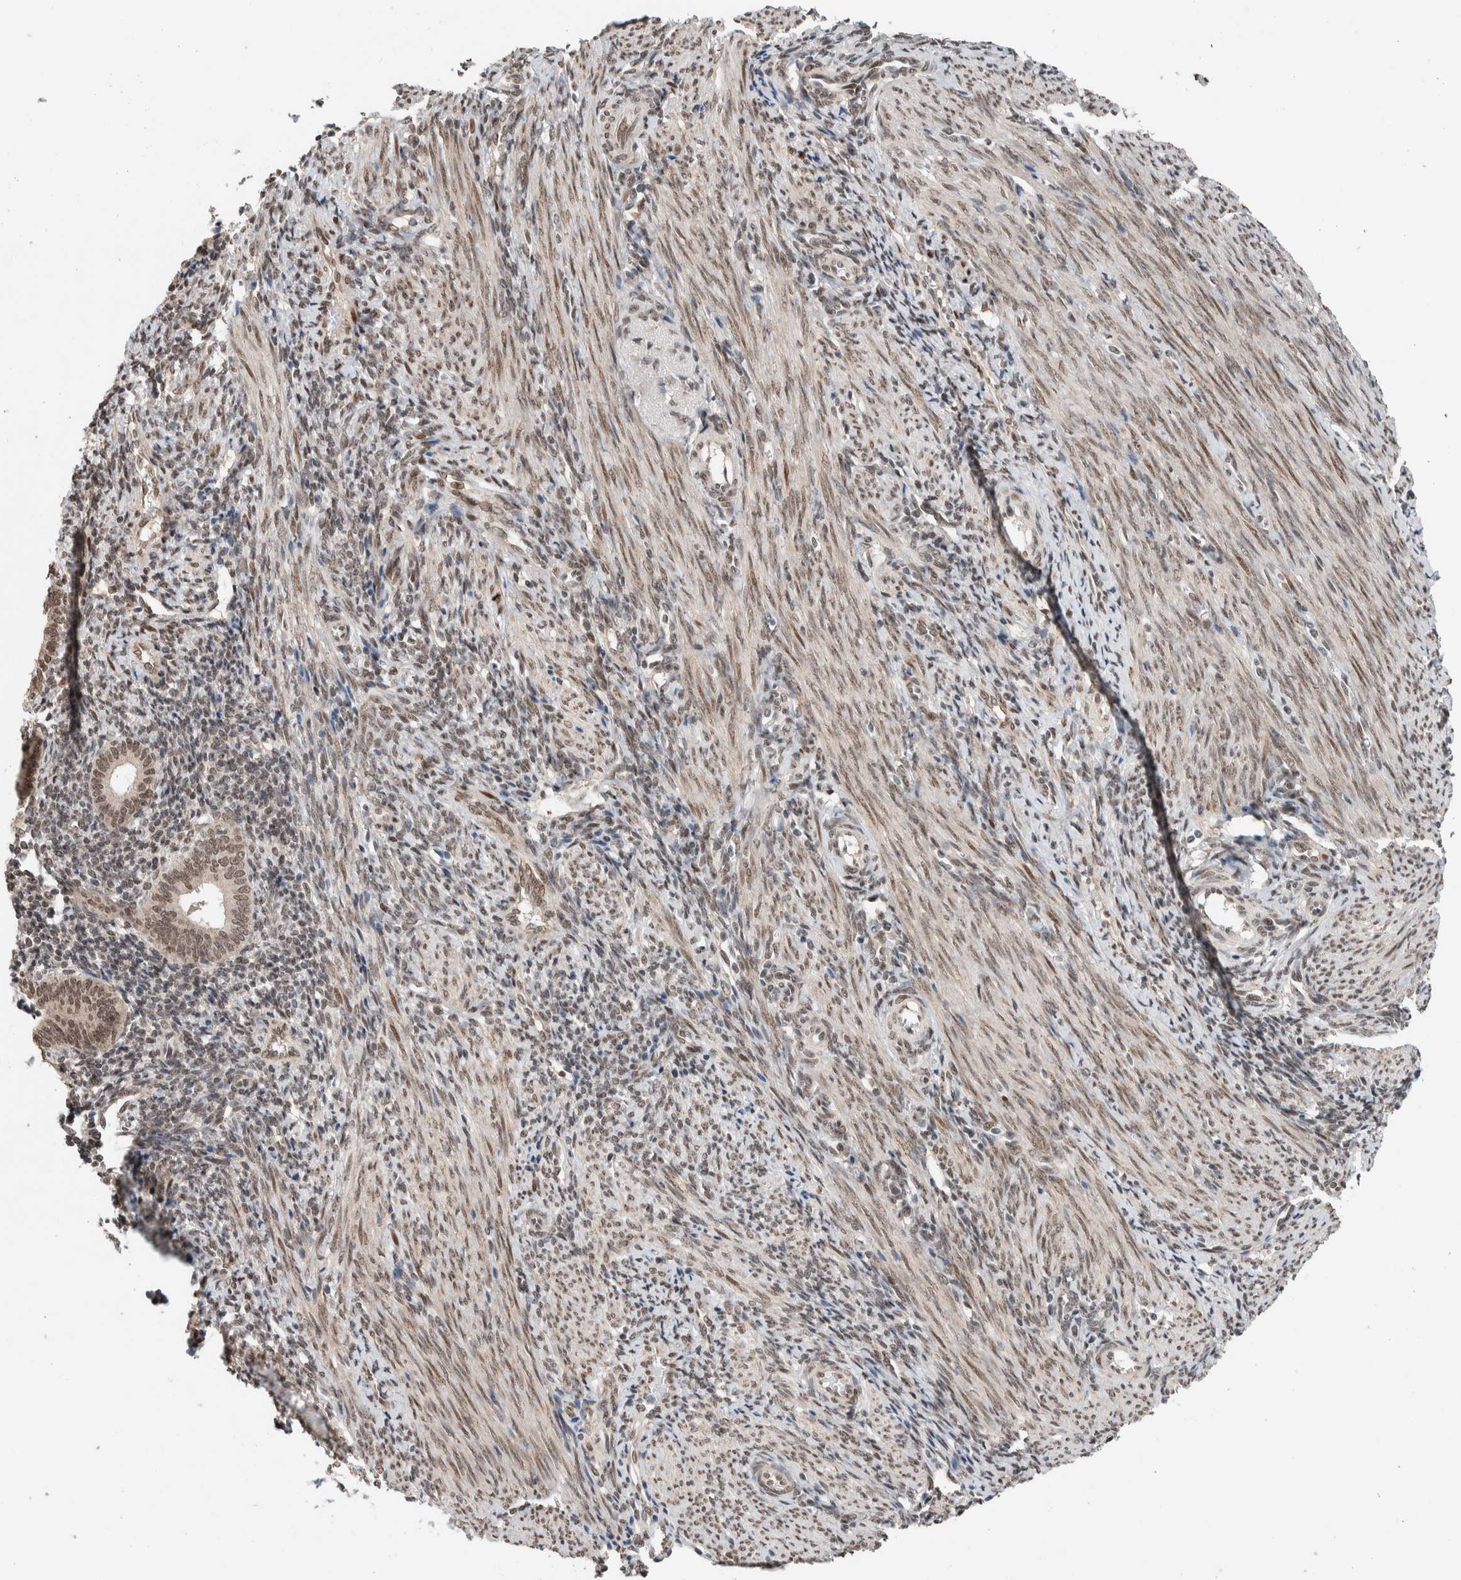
{"staining": {"intensity": "weak", "quantity": "25%-75%", "location": "nuclear"}, "tissue": "endometrium", "cell_type": "Cells in endometrial stroma", "image_type": "normal", "snomed": [{"axis": "morphology", "description": "Normal tissue, NOS"}, {"axis": "topography", "description": "Uterus"}, {"axis": "topography", "description": "Endometrium"}], "caption": "Endometrium stained with immunohistochemistry exhibits weak nuclear positivity in about 25%-75% of cells in endometrial stroma.", "gene": "TNRC18", "patient": {"sex": "female", "age": 33}}